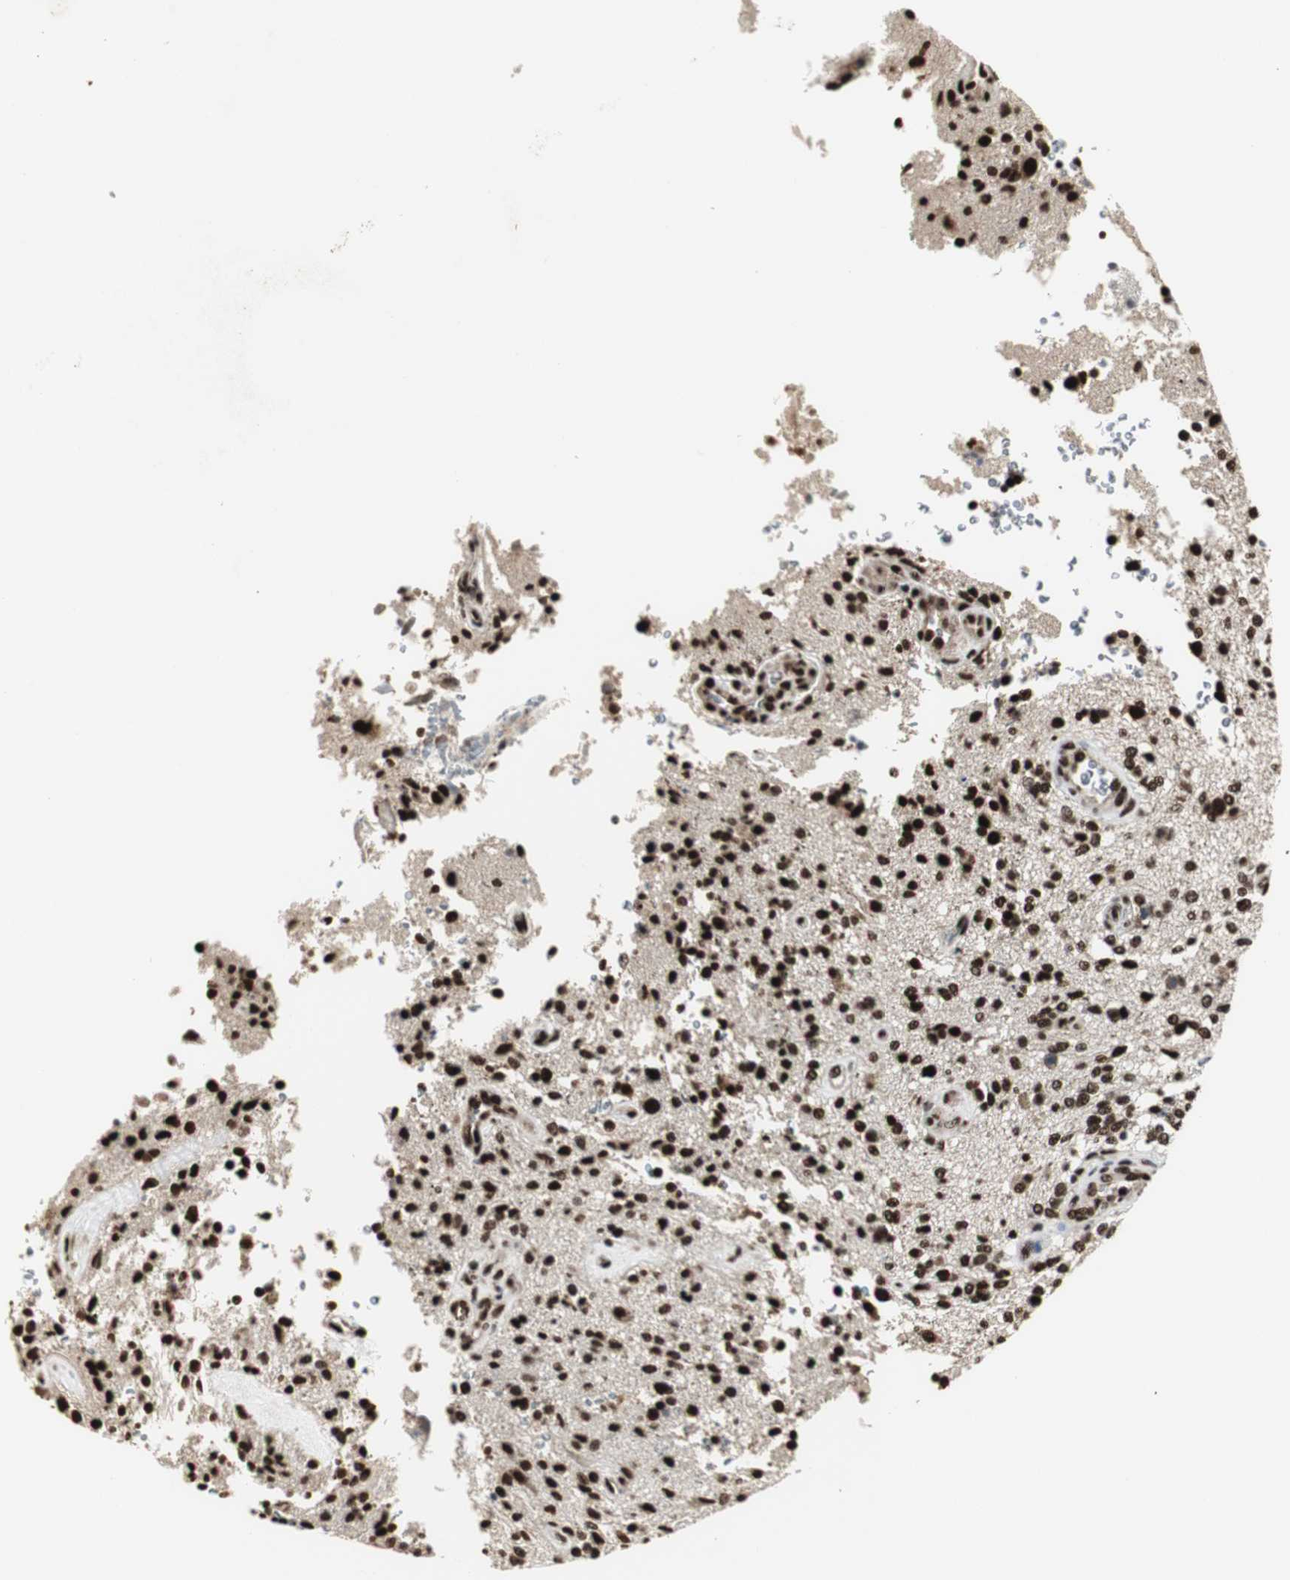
{"staining": {"intensity": "strong", "quantity": ">75%", "location": "nuclear"}, "tissue": "glioma", "cell_type": "Tumor cells", "image_type": "cancer", "snomed": [{"axis": "morphology", "description": "Normal tissue, NOS"}, {"axis": "morphology", "description": "Glioma, malignant, High grade"}, {"axis": "topography", "description": "Cerebral cortex"}], "caption": "Immunohistochemical staining of human glioma displays high levels of strong nuclear staining in about >75% of tumor cells.", "gene": "PARN", "patient": {"sex": "male", "age": 75}}